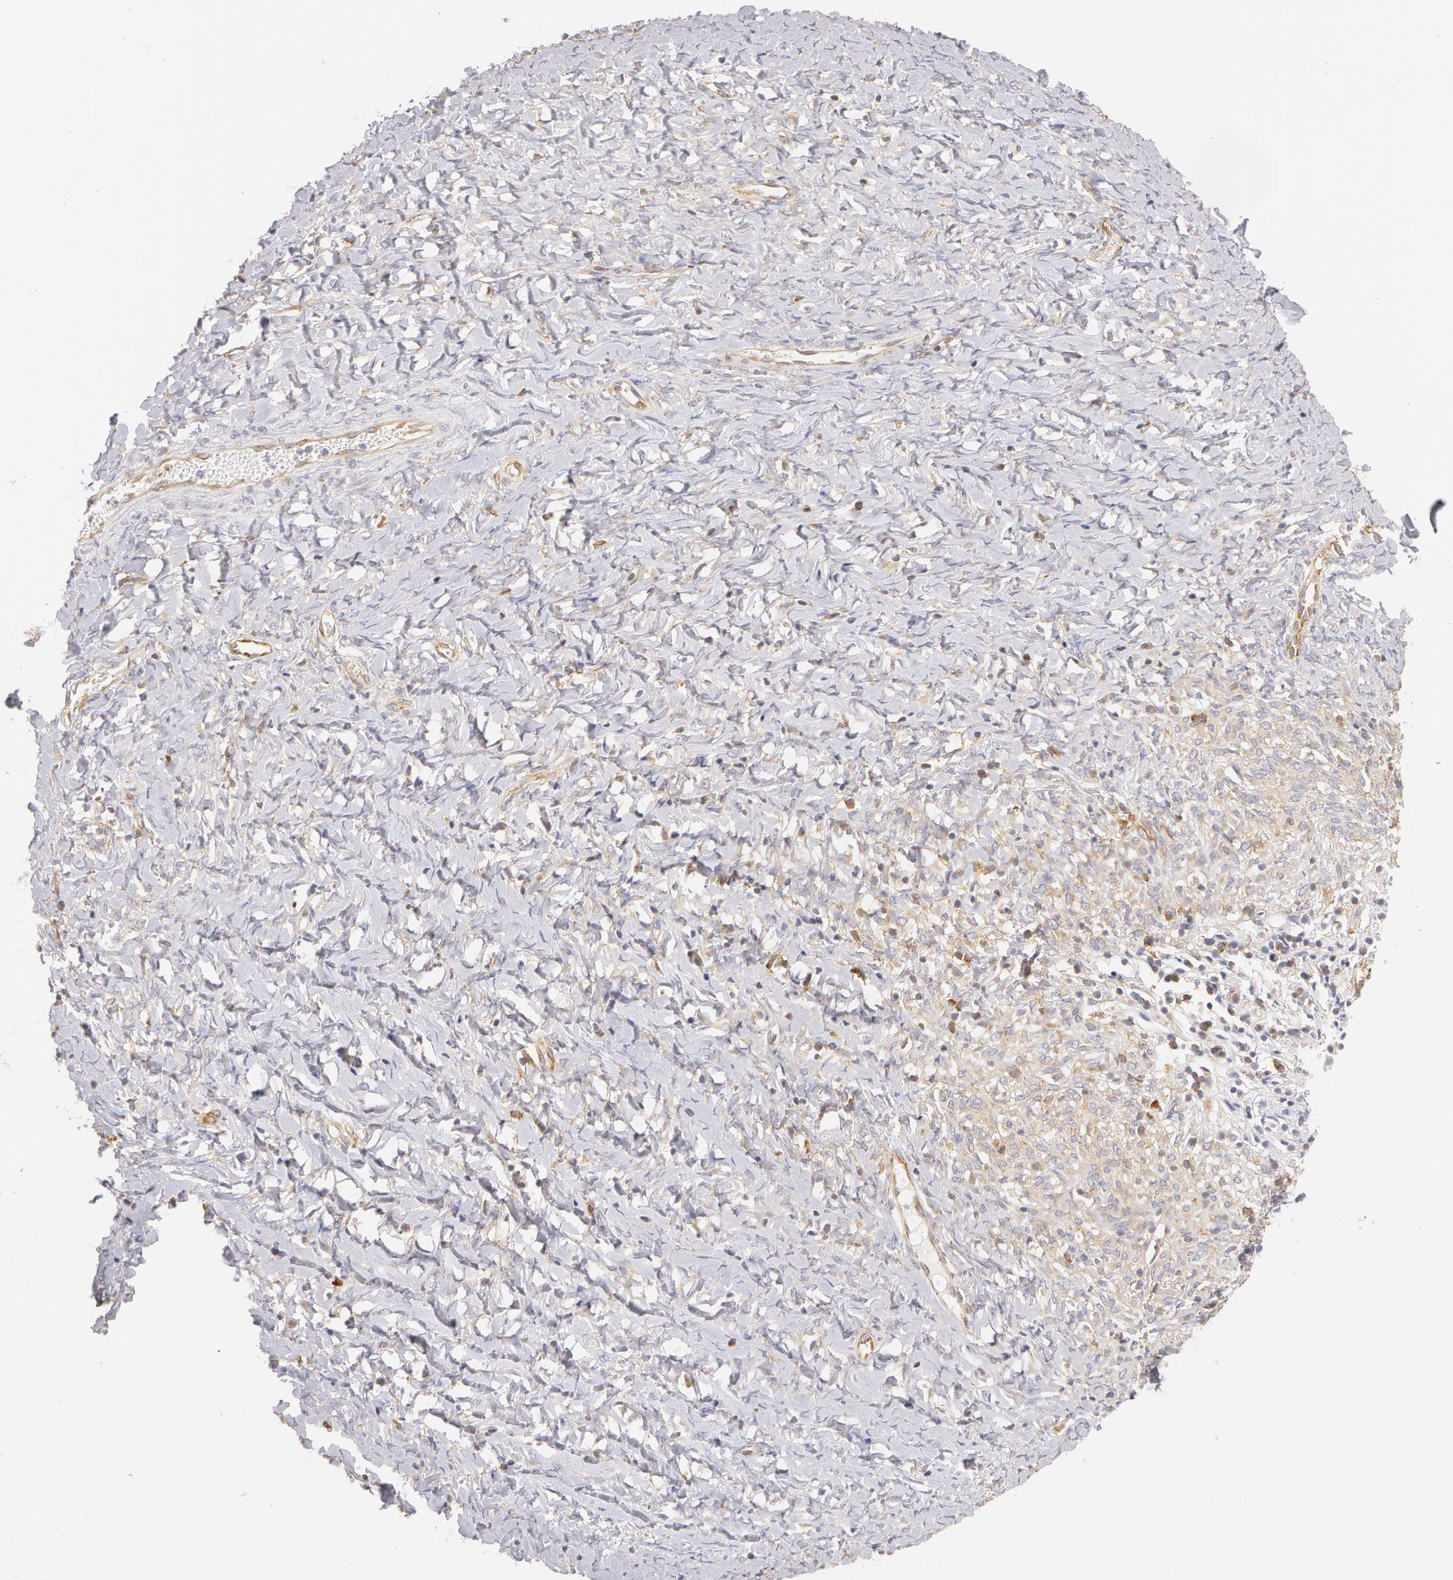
{"staining": {"intensity": "negative", "quantity": "none", "location": "none"}, "tissue": "smooth muscle", "cell_type": "Smooth muscle cells", "image_type": "normal", "snomed": [{"axis": "morphology", "description": "Normal tissue, NOS"}, {"axis": "topography", "description": "Uterus"}], "caption": "The immunohistochemistry image has no significant staining in smooth muscle cells of smooth muscle. (Immunohistochemistry (ihc), brightfield microscopy, high magnification).", "gene": "DDX3X", "patient": {"sex": "female", "age": 56}}